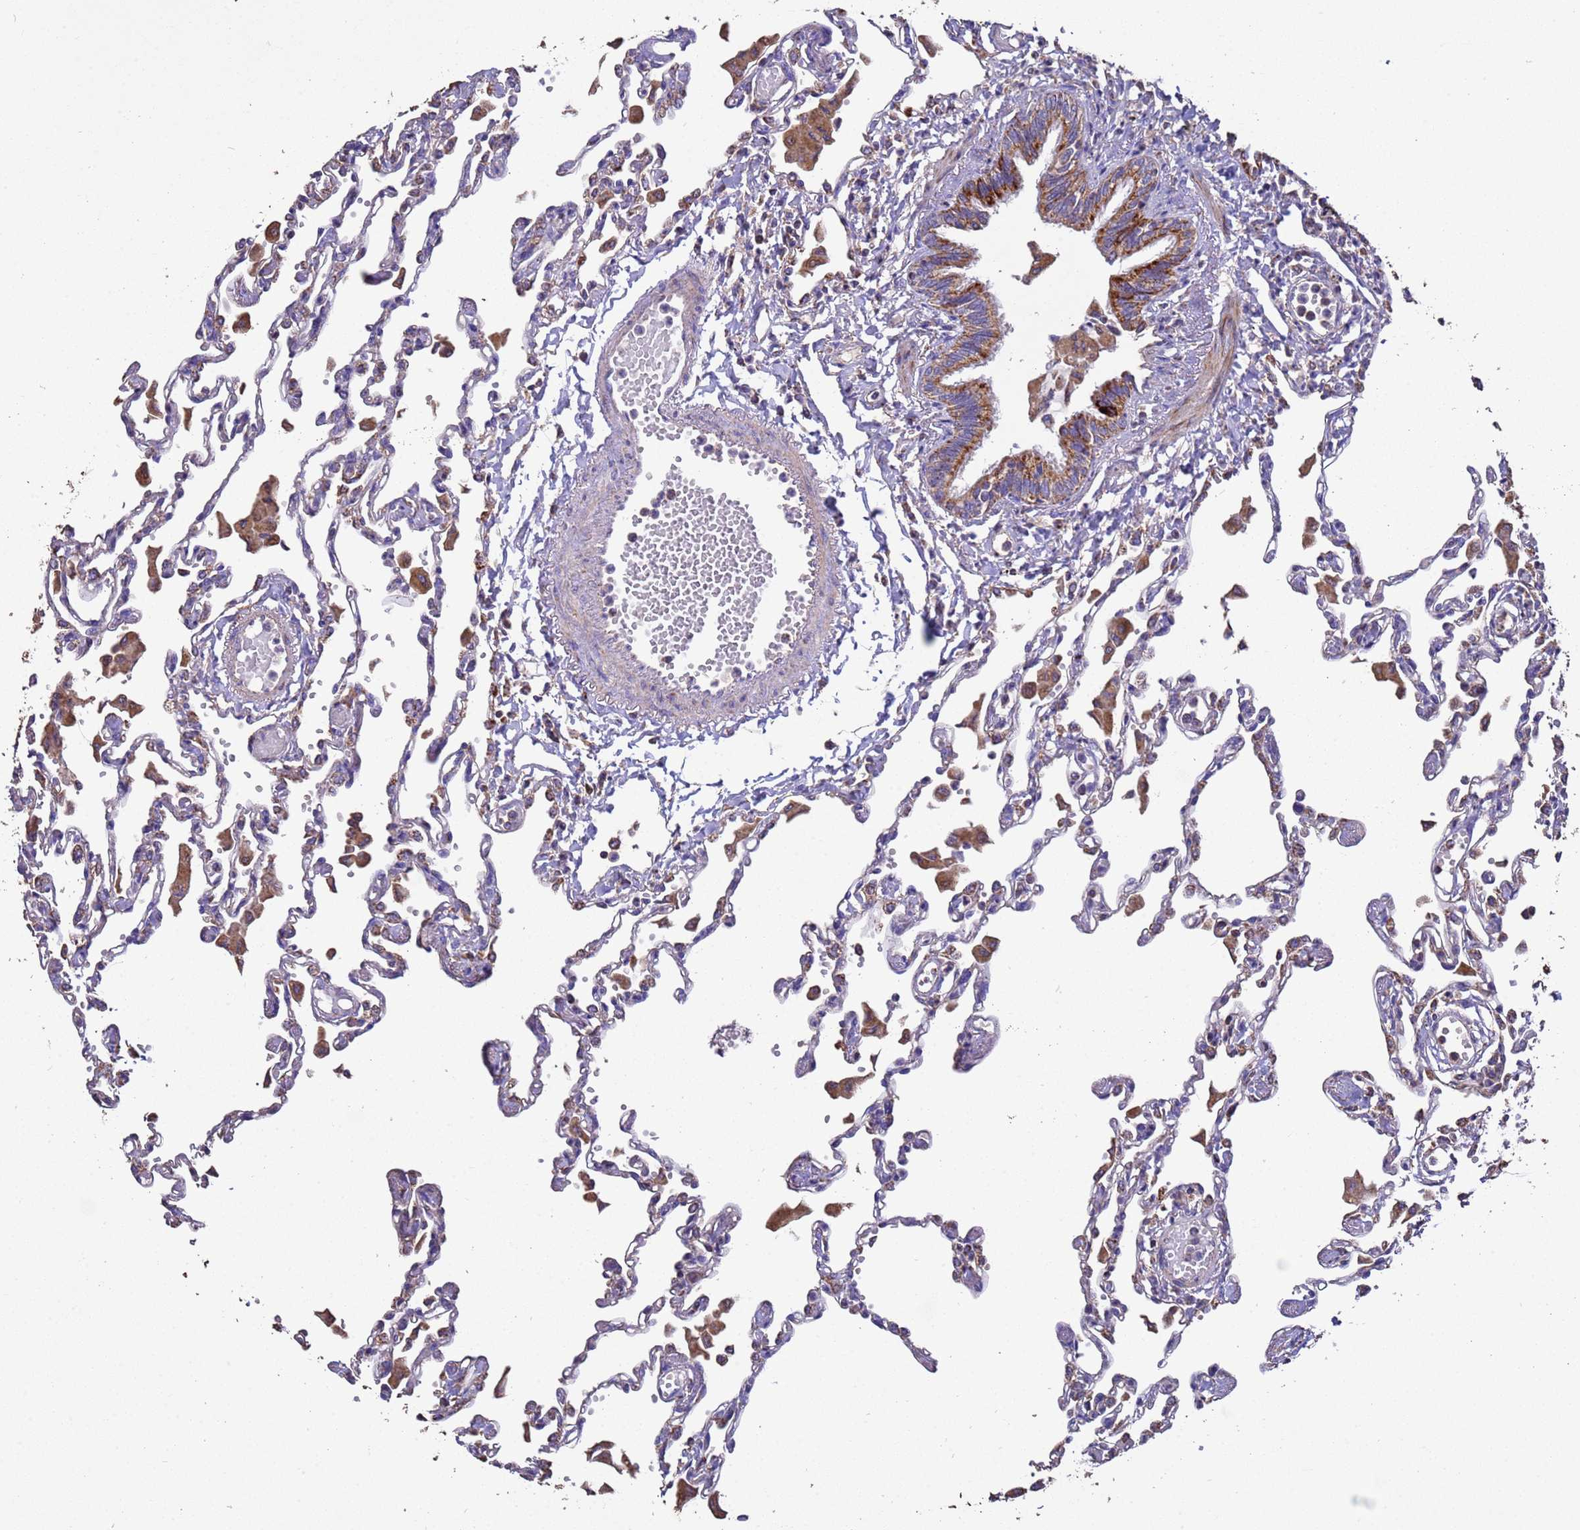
{"staining": {"intensity": "weak", "quantity": "<25%", "location": "cytoplasmic/membranous"}, "tissue": "lung", "cell_type": "Alveolar cells", "image_type": "normal", "snomed": [{"axis": "morphology", "description": "Normal tissue, NOS"}, {"axis": "topography", "description": "Bronchus"}, {"axis": "topography", "description": "Lung"}], "caption": "DAB immunohistochemical staining of normal lung demonstrates no significant positivity in alveolar cells.", "gene": "ZNFX1", "patient": {"sex": "female", "age": 49}}